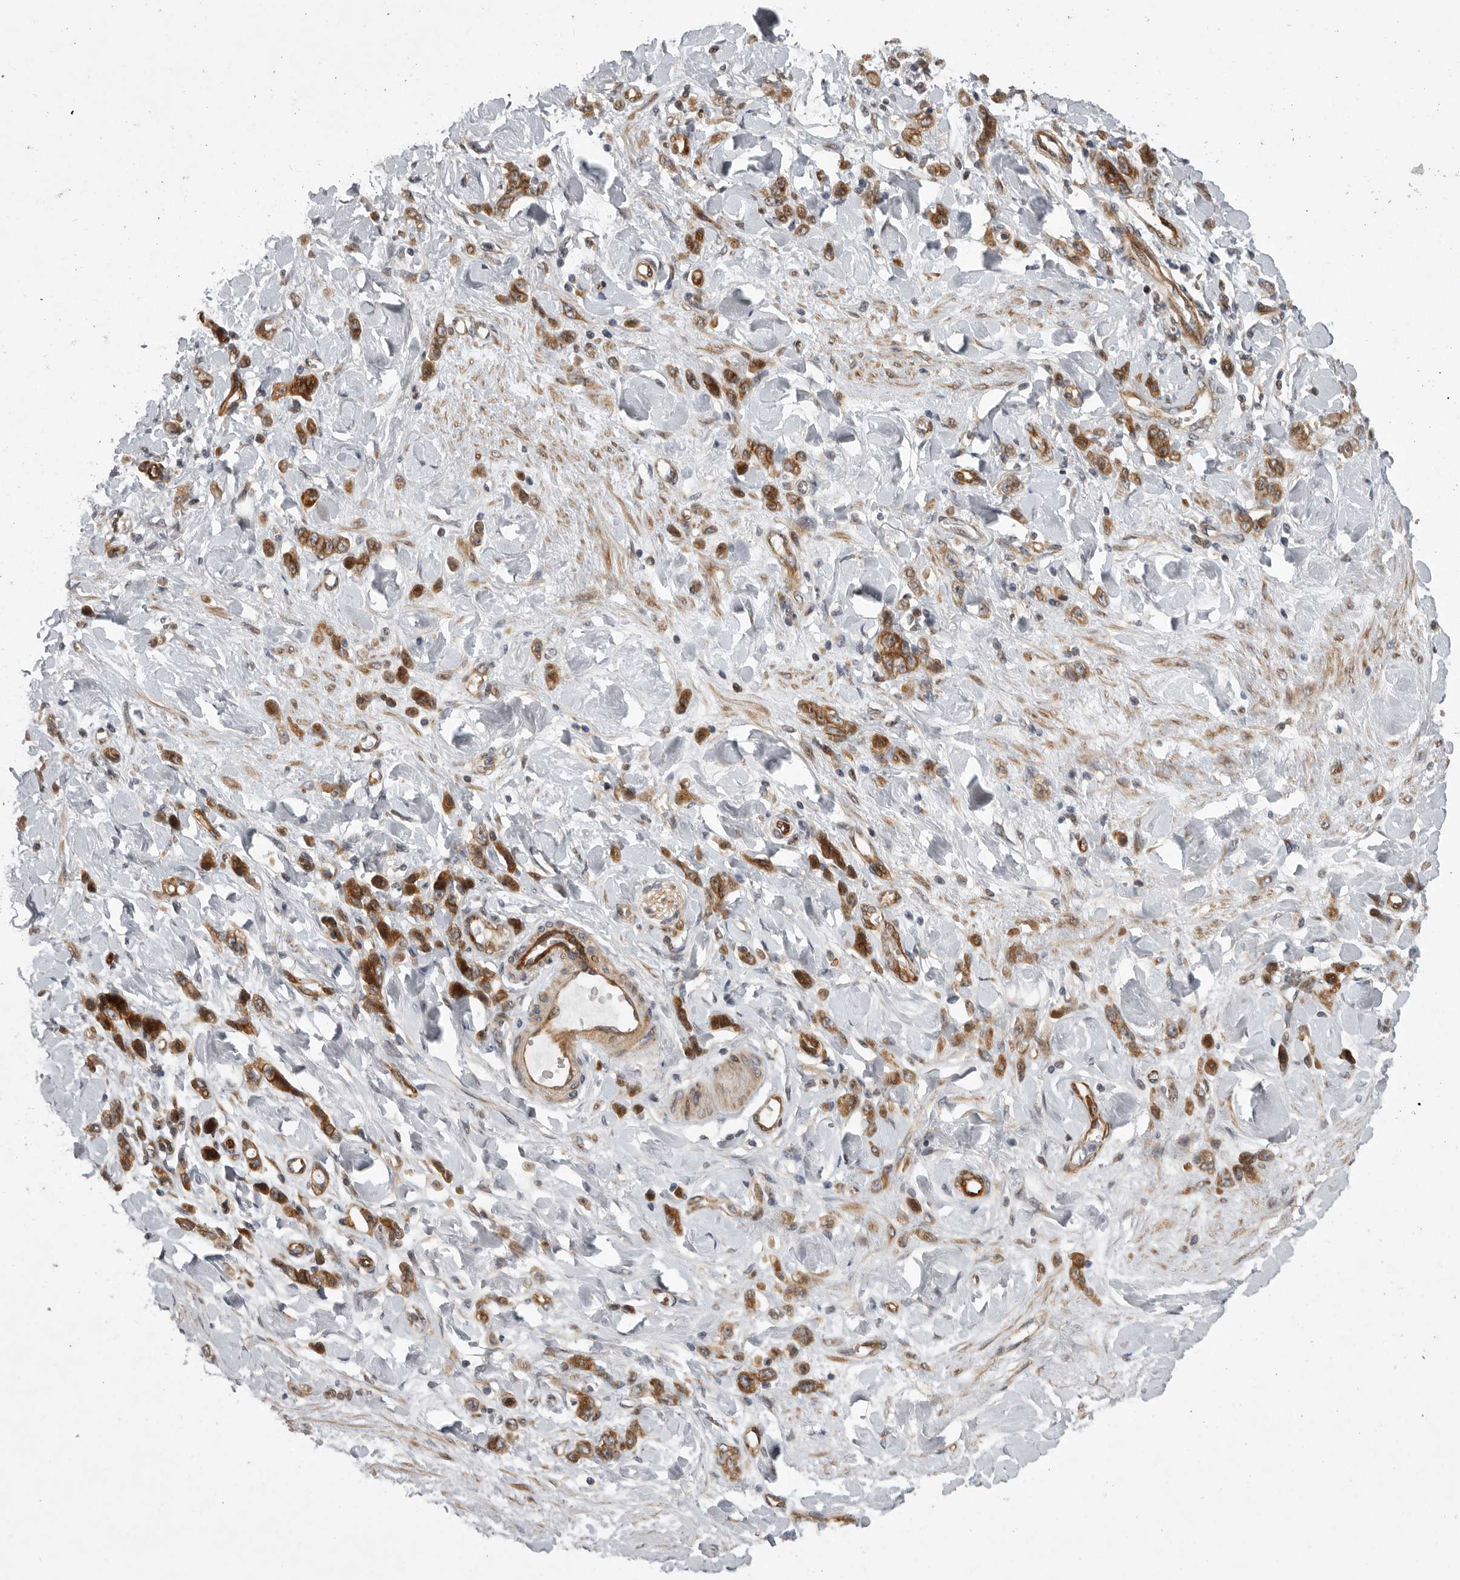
{"staining": {"intensity": "strong", "quantity": "25%-75%", "location": "cytoplasmic/membranous"}, "tissue": "stomach cancer", "cell_type": "Tumor cells", "image_type": "cancer", "snomed": [{"axis": "morphology", "description": "Normal tissue, NOS"}, {"axis": "morphology", "description": "Adenocarcinoma, NOS"}, {"axis": "topography", "description": "Stomach"}], "caption": "Tumor cells display high levels of strong cytoplasmic/membranous expression in approximately 25%-75% of cells in stomach cancer (adenocarcinoma).", "gene": "MPDZ", "patient": {"sex": "male", "age": 82}}